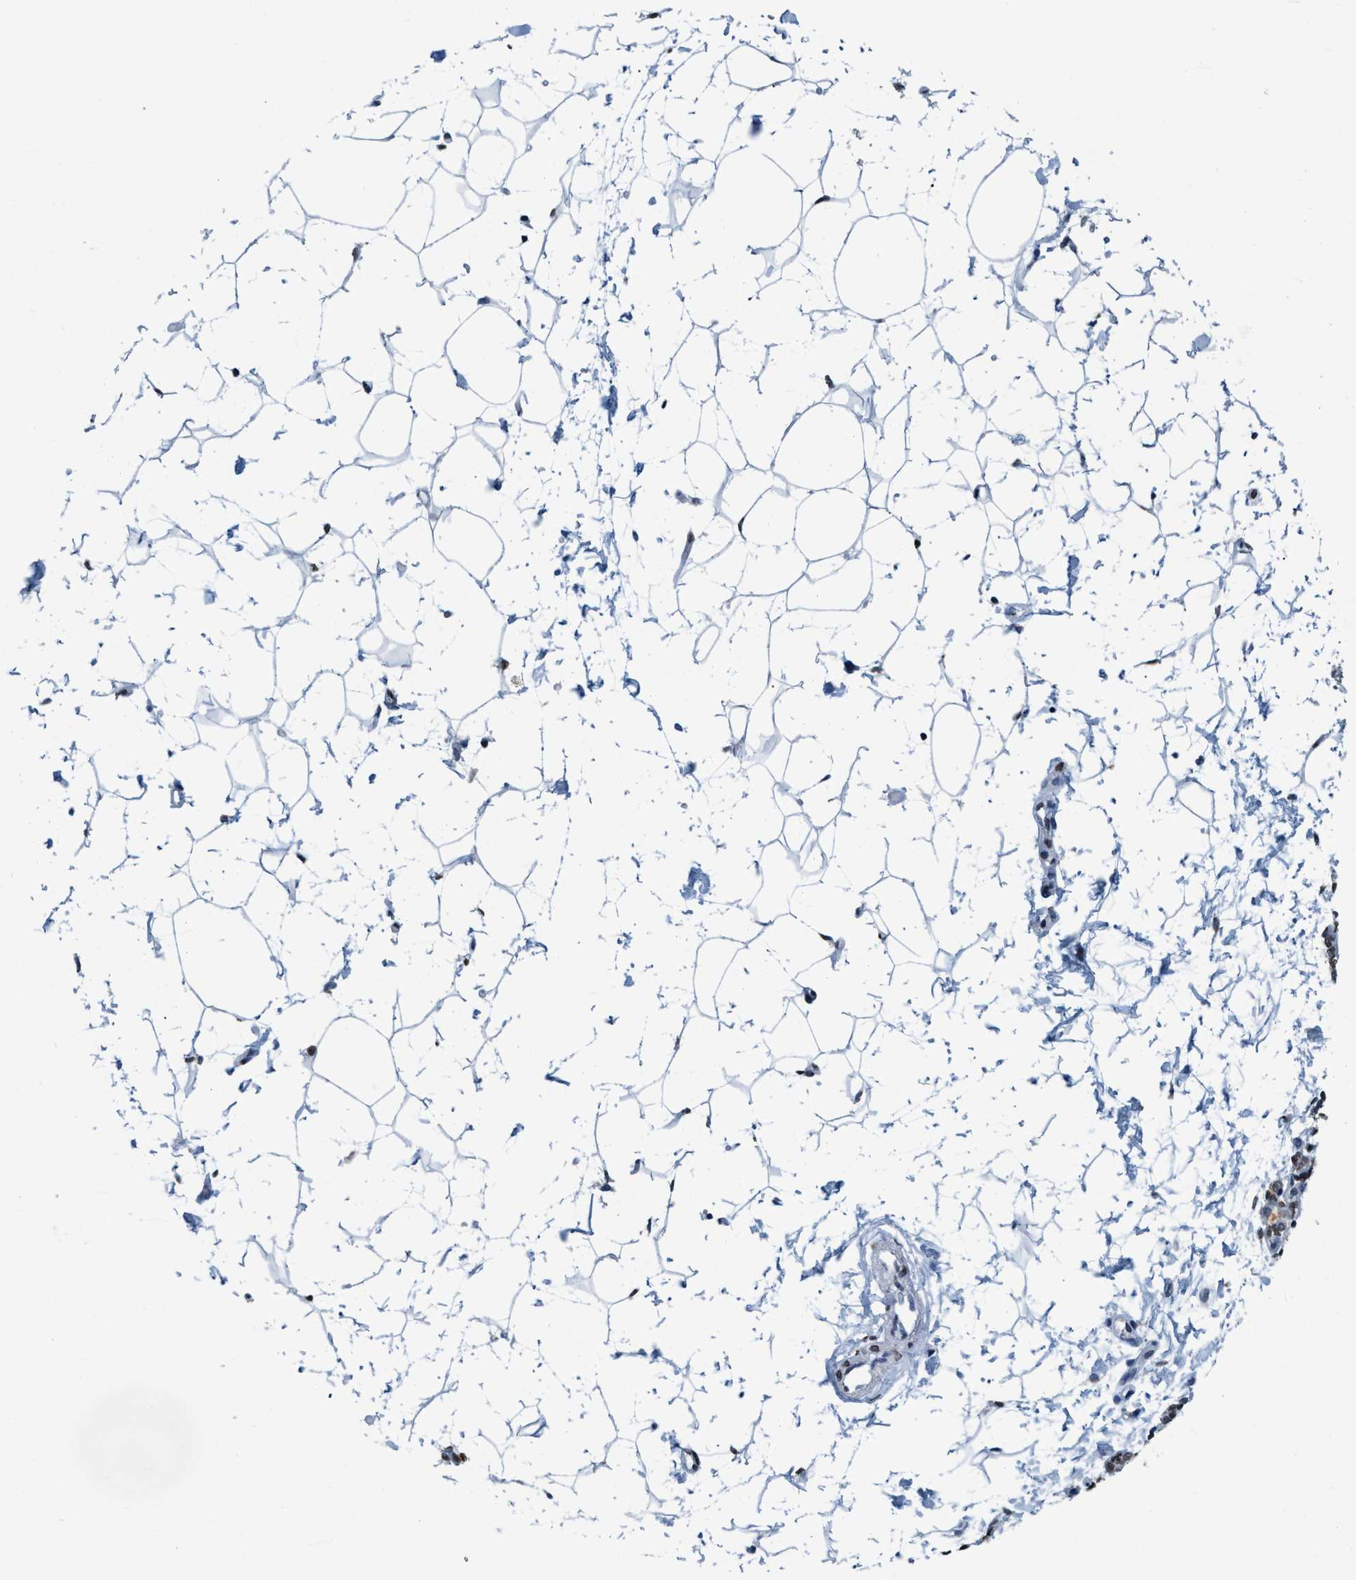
{"staining": {"intensity": "negative", "quantity": "none", "location": "none"}, "tissue": "breast", "cell_type": "Adipocytes", "image_type": "normal", "snomed": [{"axis": "morphology", "description": "Normal tissue, NOS"}, {"axis": "topography", "description": "Breast"}], "caption": "An IHC micrograph of benign breast is shown. There is no staining in adipocytes of breast.", "gene": "CCNE2", "patient": {"sex": "female", "age": 22}}